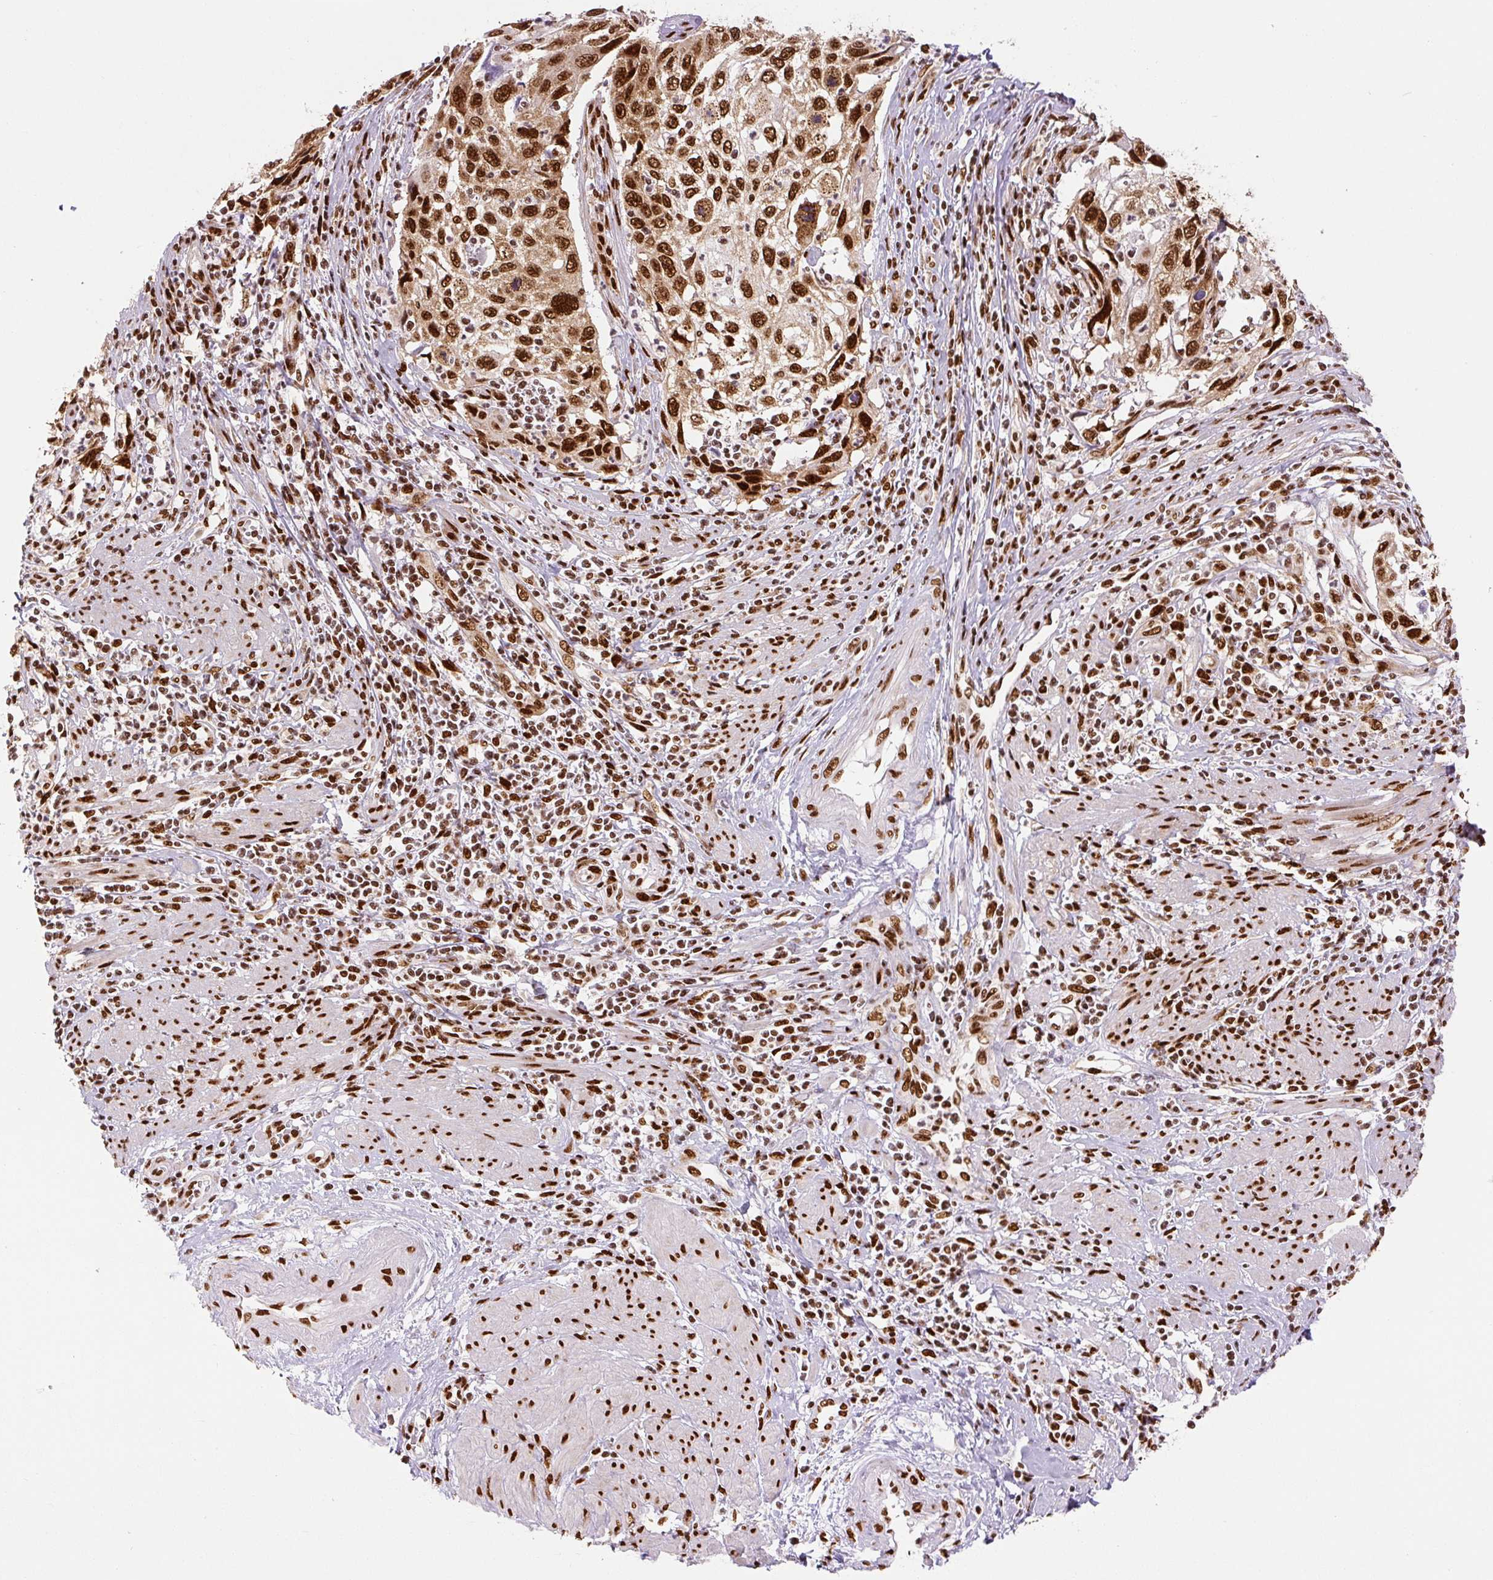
{"staining": {"intensity": "strong", "quantity": ">75%", "location": "nuclear"}, "tissue": "cervical cancer", "cell_type": "Tumor cells", "image_type": "cancer", "snomed": [{"axis": "morphology", "description": "Squamous cell carcinoma, NOS"}, {"axis": "topography", "description": "Cervix"}], "caption": "High-power microscopy captured an immunohistochemistry photomicrograph of squamous cell carcinoma (cervical), revealing strong nuclear expression in about >75% of tumor cells.", "gene": "FUS", "patient": {"sex": "female", "age": 70}}